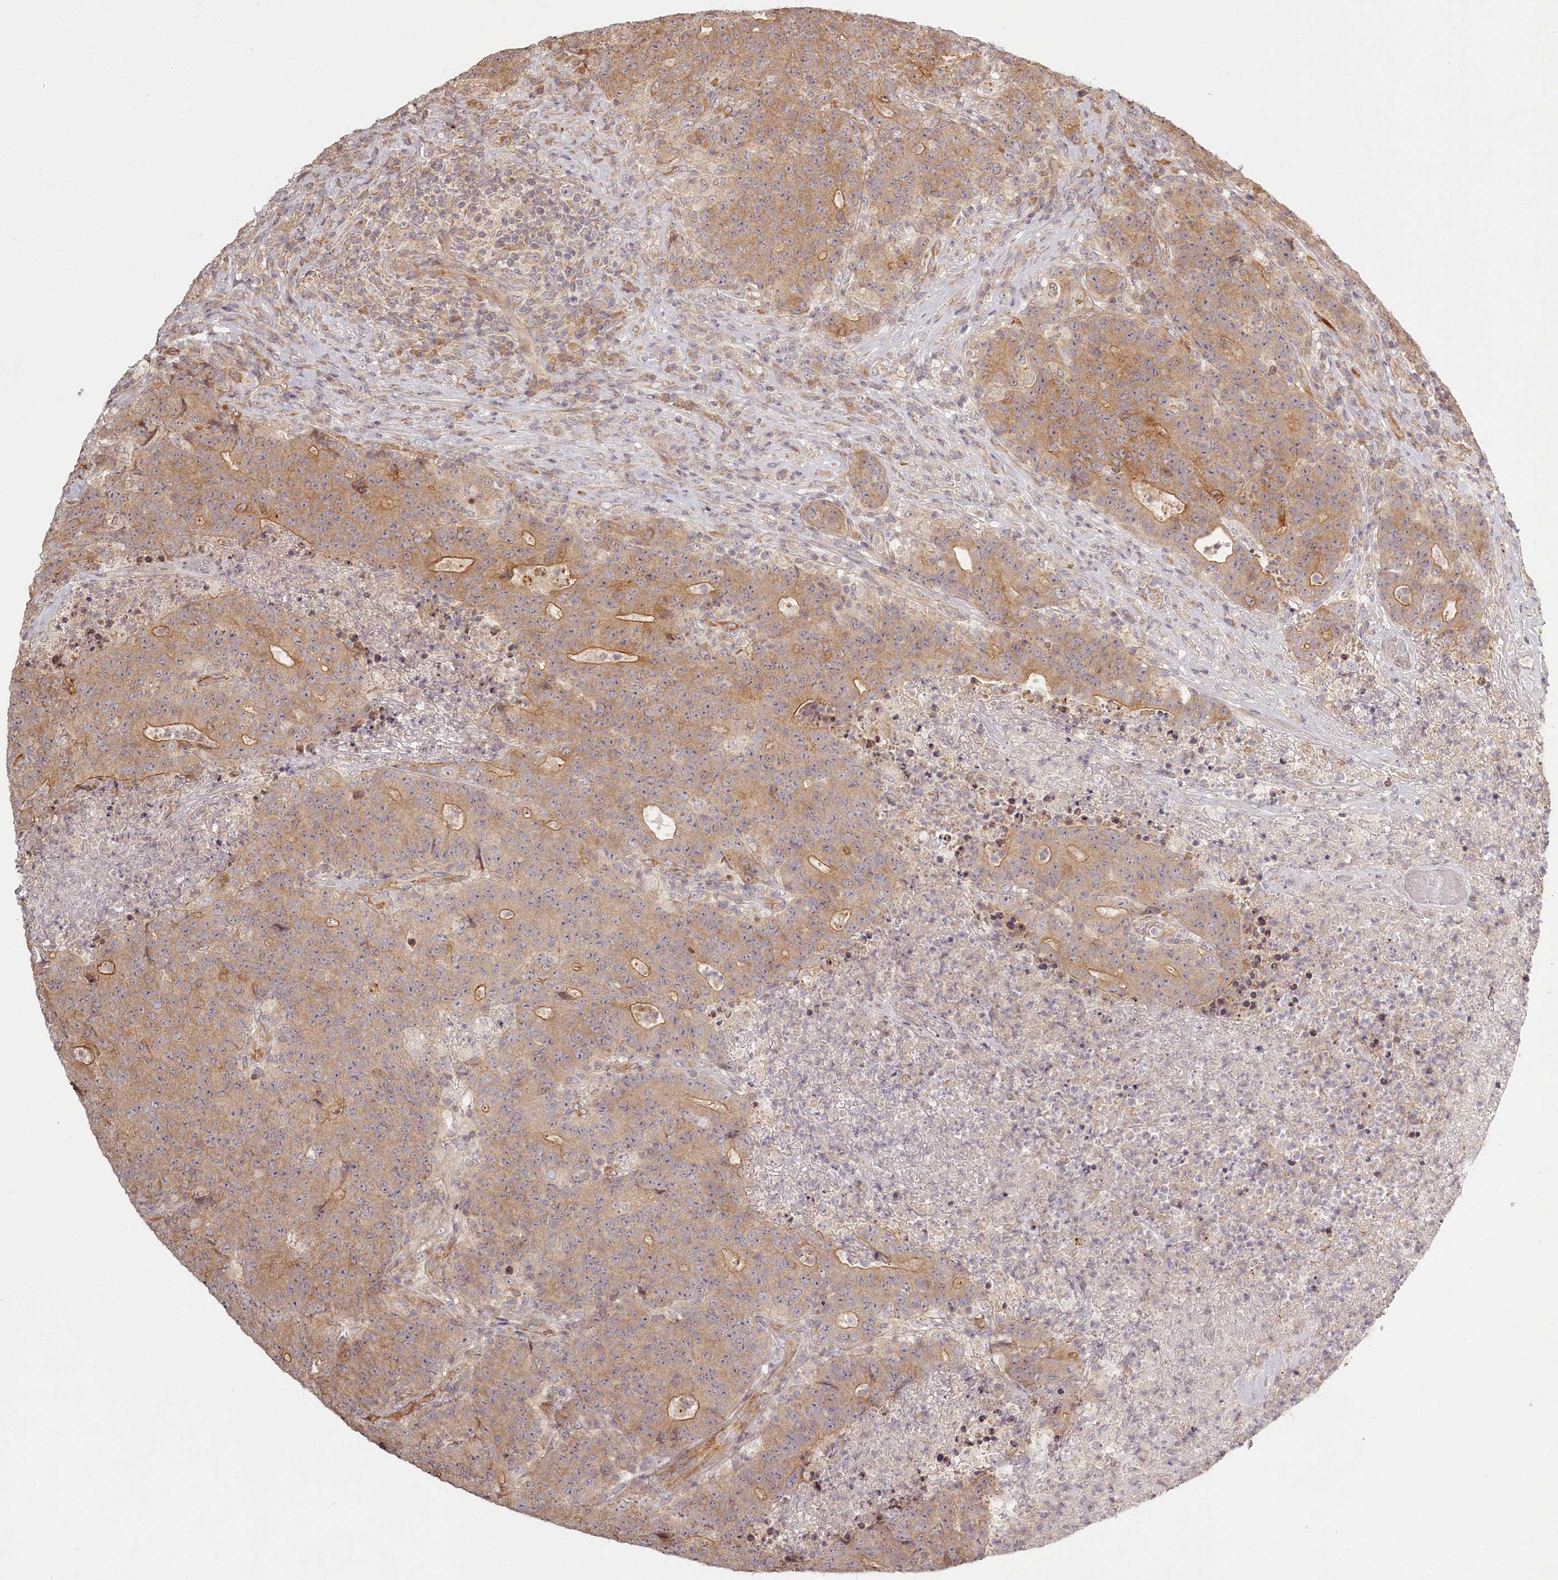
{"staining": {"intensity": "moderate", "quantity": ">75%", "location": "cytoplasmic/membranous"}, "tissue": "colorectal cancer", "cell_type": "Tumor cells", "image_type": "cancer", "snomed": [{"axis": "morphology", "description": "Adenocarcinoma, NOS"}, {"axis": "topography", "description": "Colon"}], "caption": "A high-resolution histopathology image shows immunohistochemistry staining of adenocarcinoma (colorectal), which demonstrates moderate cytoplasmic/membranous expression in about >75% of tumor cells.", "gene": "TMIE", "patient": {"sex": "female", "age": 75}}